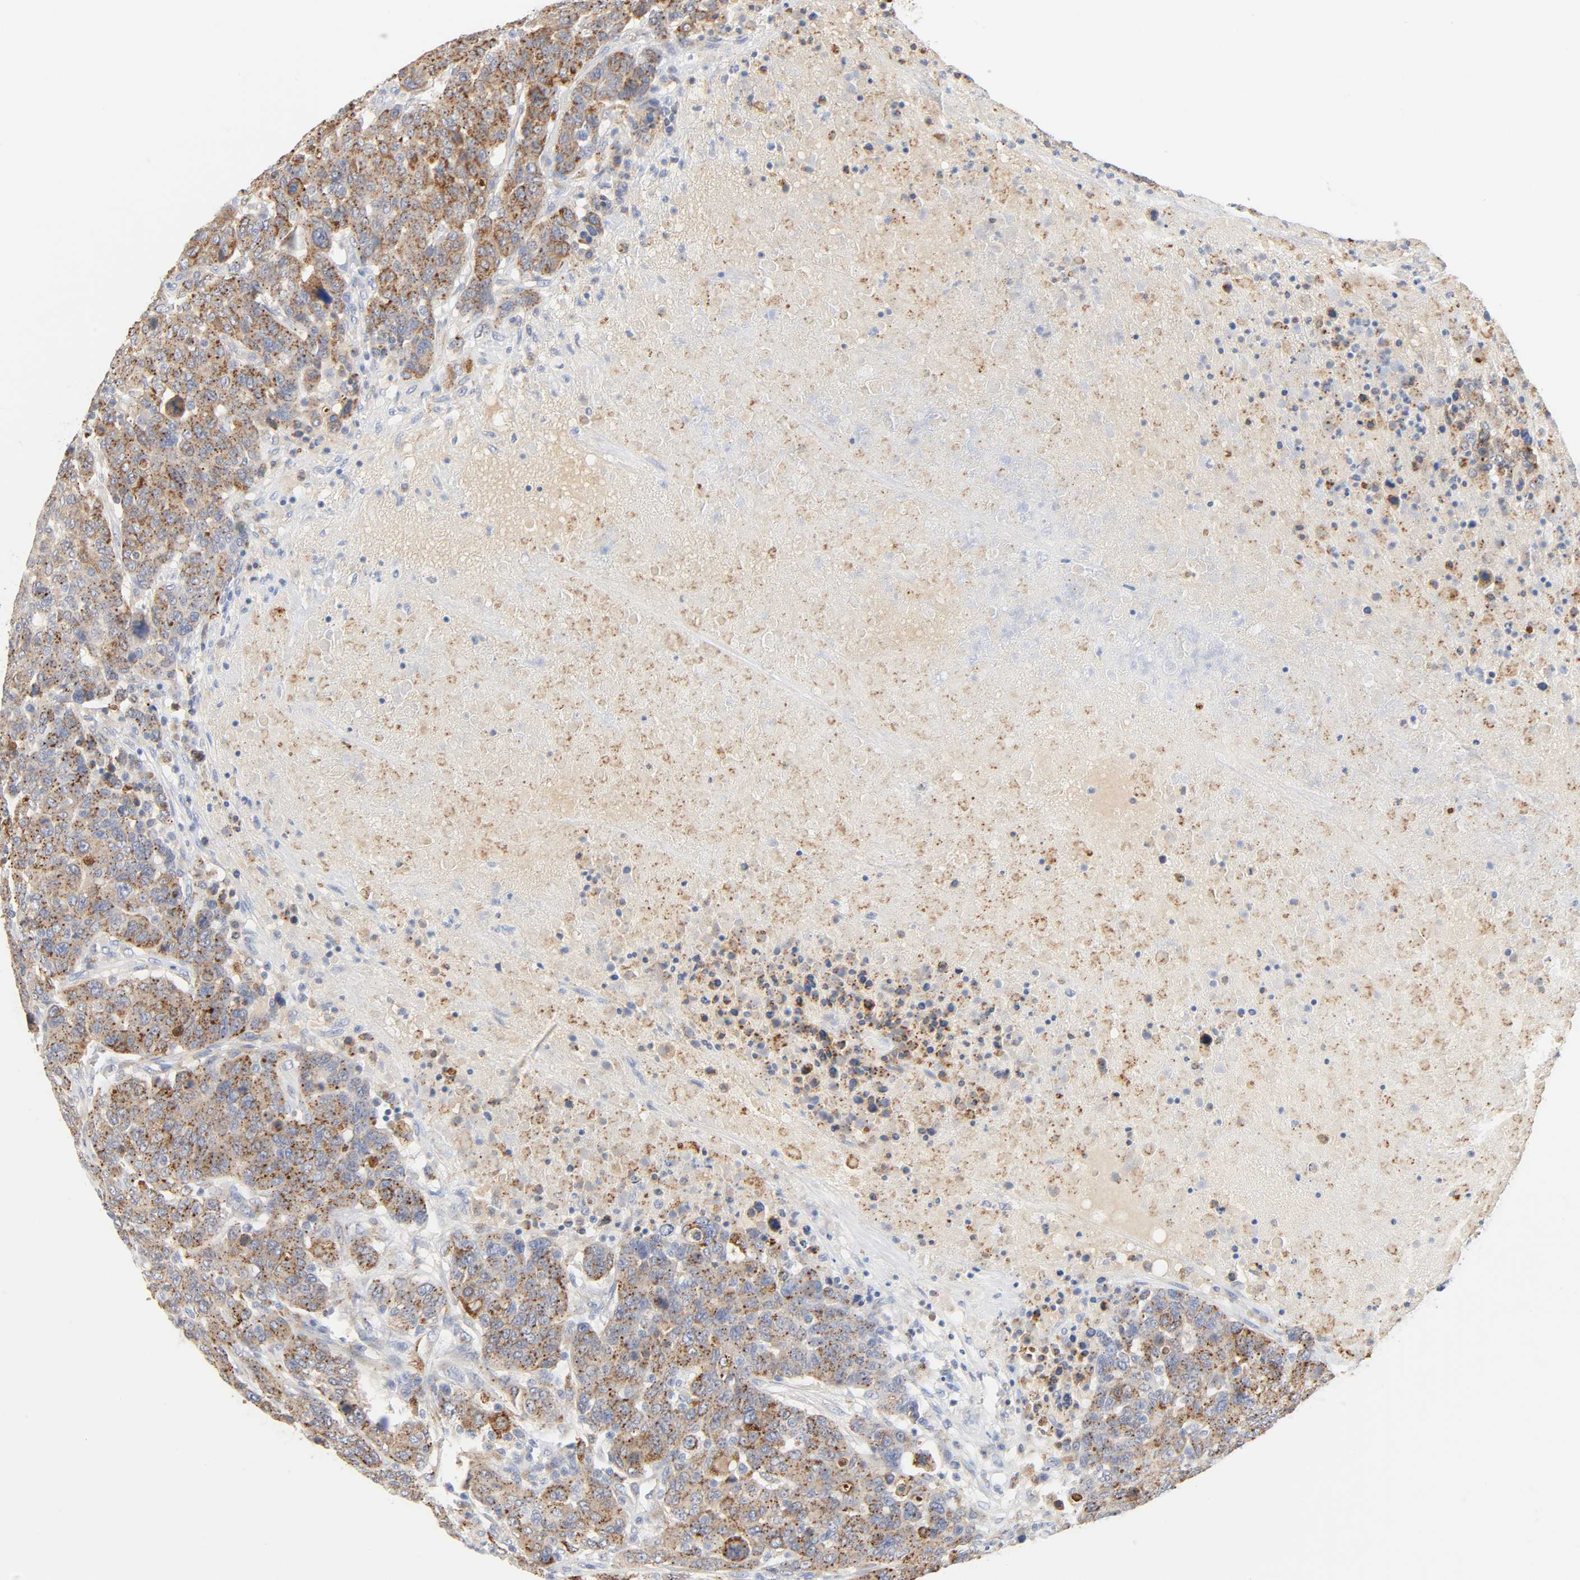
{"staining": {"intensity": "strong", "quantity": ">75%", "location": "cytoplasmic/membranous"}, "tissue": "breast cancer", "cell_type": "Tumor cells", "image_type": "cancer", "snomed": [{"axis": "morphology", "description": "Duct carcinoma"}, {"axis": "topography", "description": "Breast"}], "caption": "Breast infiltrating ductal carcinoma stained with a brown dye displays strong cytoplasmic/membranous positive expression in about >75% of tumor cells.", "gene": "MAGEB17", "patient": {"sex": "female", "age": 37}}